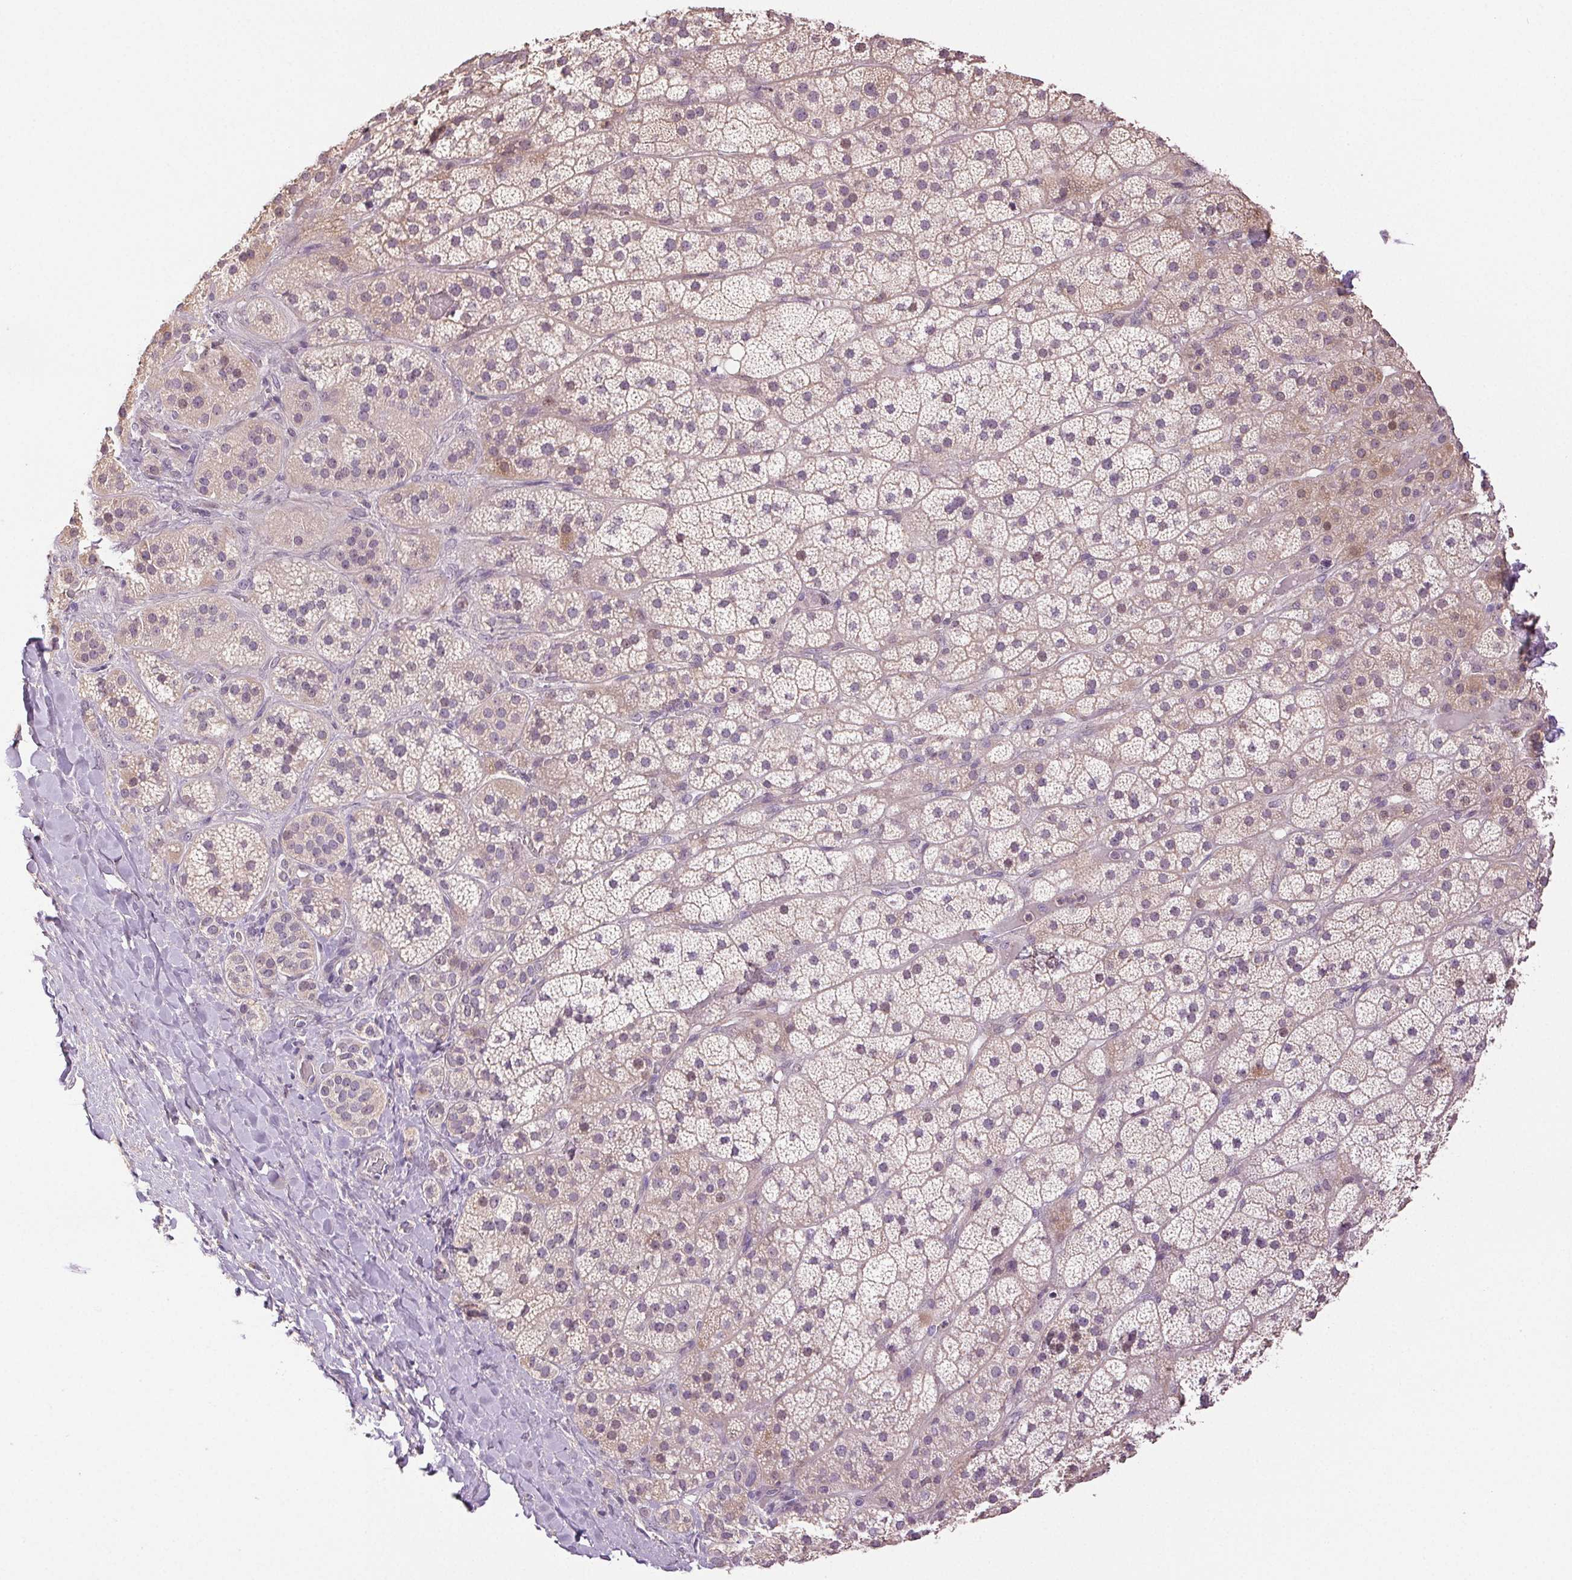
{"staining": {"intensity": "weak", "quantity": "25%-75%", "location": "cytoplasmic/membranous,nuclear"}, "tissue": "adrenal gland", "cell_type": "Glandular cells", "image_type": "normal", "snomed": [{"axis": "morphology", "description": "Normal tissue, NOS"}, {"axis": "topography", "description": "Adrenal gland"}], "caption": "IHC of normal human adrenal gland reveals low levels of weak cytoplasmic/membranous,nuclear expression in about 25%-75% of glandular cells.", "gene": "TMEM253", "patient": {"sex": "male", "age": 57}}